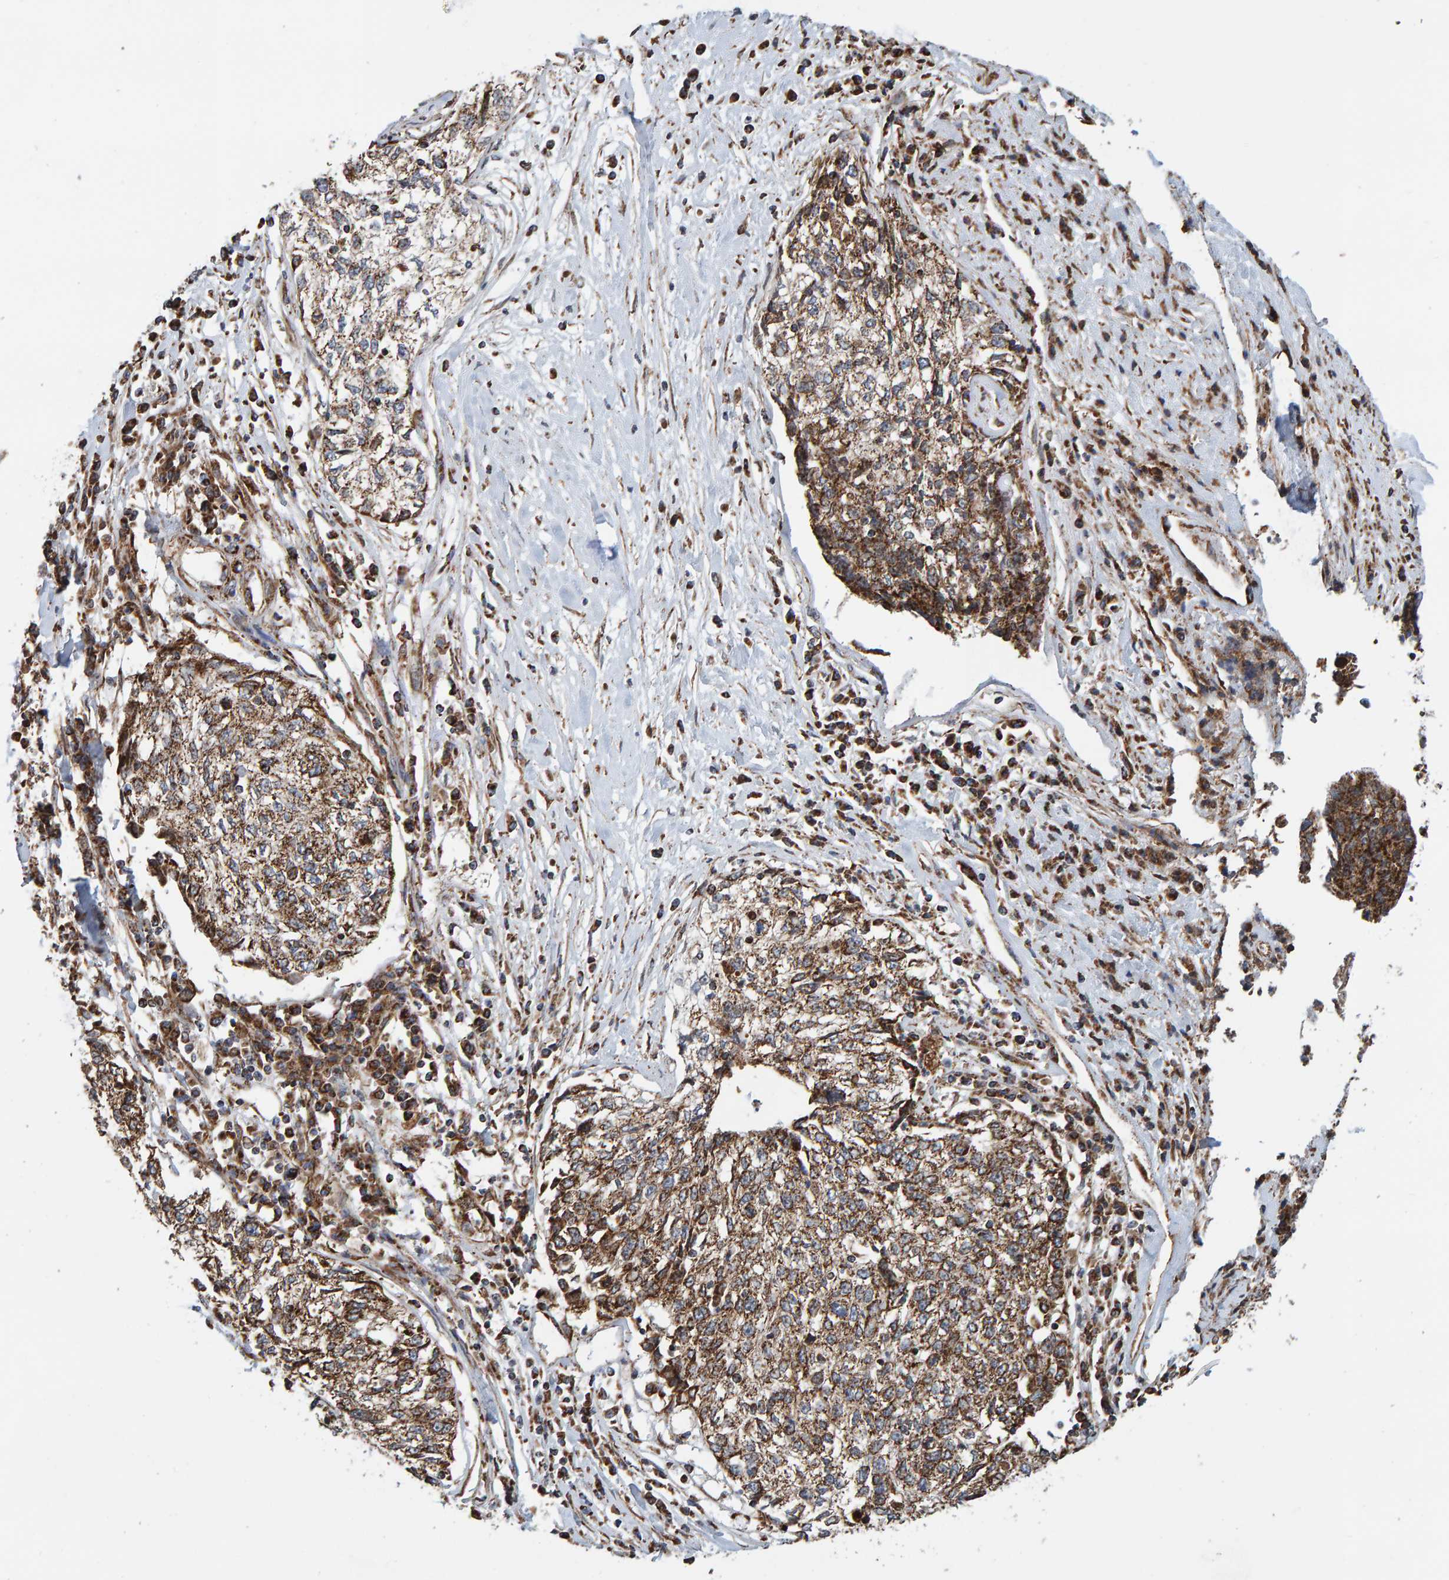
{"staining": {"intensity": "moderate", "quantity": ">75%", "location": "cytoplasmic/membranous"}, "tissue": "cervical cancer", "cell_type": "Tumor cells", "image_type": "cancer", "snomed": [{"axis": "morphology", "description": "Squamous cell carcinoma, NOS"}, {"axis": "topography", "description": "Cervix"}], "caption": "Cervical squamous cell carcinoma stained with a protein marker reveals moderate staining in tumor cells.", "gene": "MRPL45", "patient": {"sex": "female", "age": 57}}